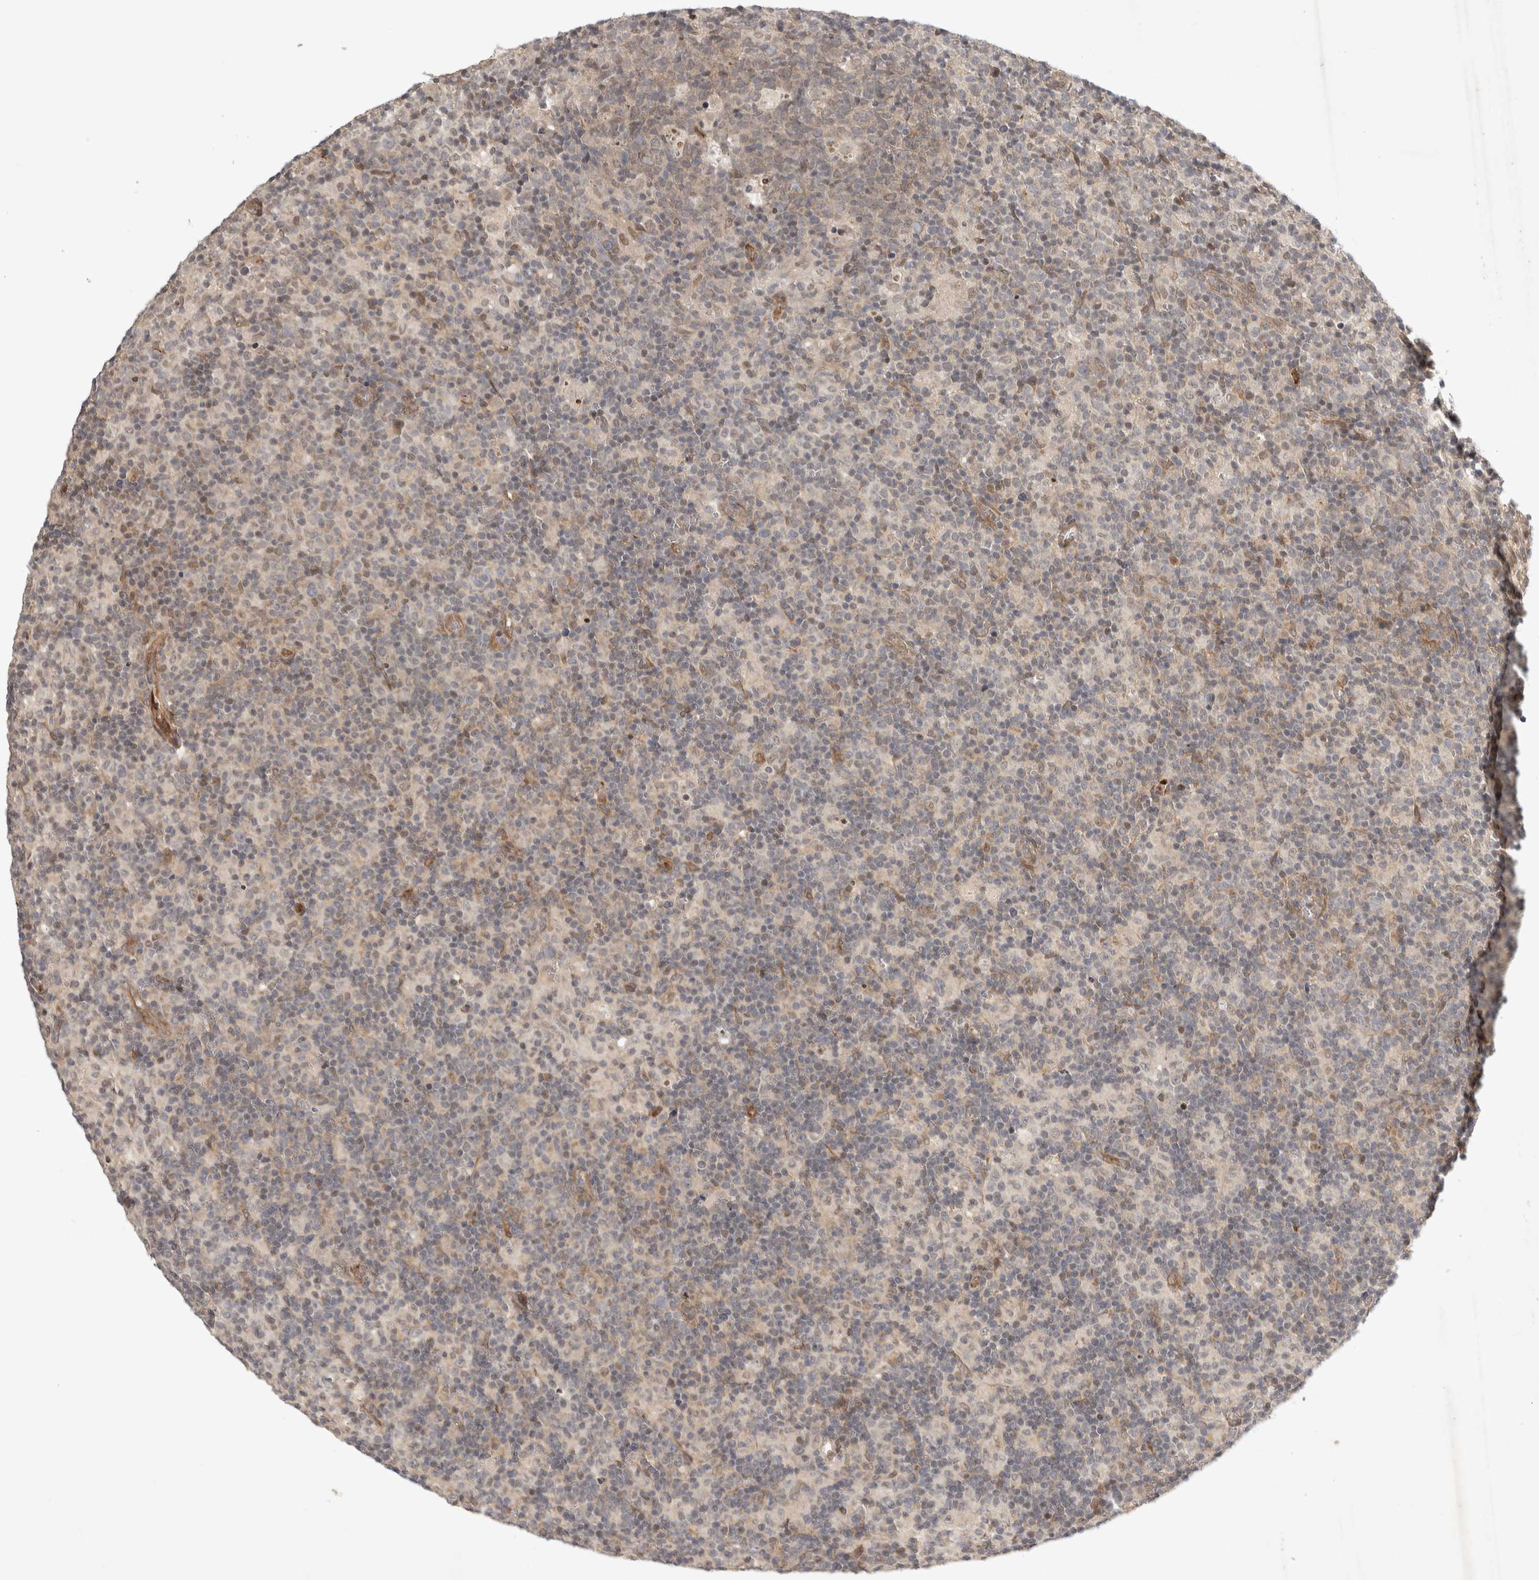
{"staining": {"intensity": "negative", "quantity": "none", "location": "none"}, "tissue": "lymph node", "cell_type": "Germinal center cells", "image_type": "normal", "snomed": [{"axis": "morphology", "description": "Normal tissue, NOS"}, {"axis": "morphology", "description": "Inflammation, NOS"}, {"axis": "topography", "description": "Lymph node"}], "caption": "This is an immunohistochemistry (IHC) image of unremarkable human lymph node. There is no staining in germinal center cells.", "gene": "ZNF318", "patient": {"sex": "male", "age": 55}}